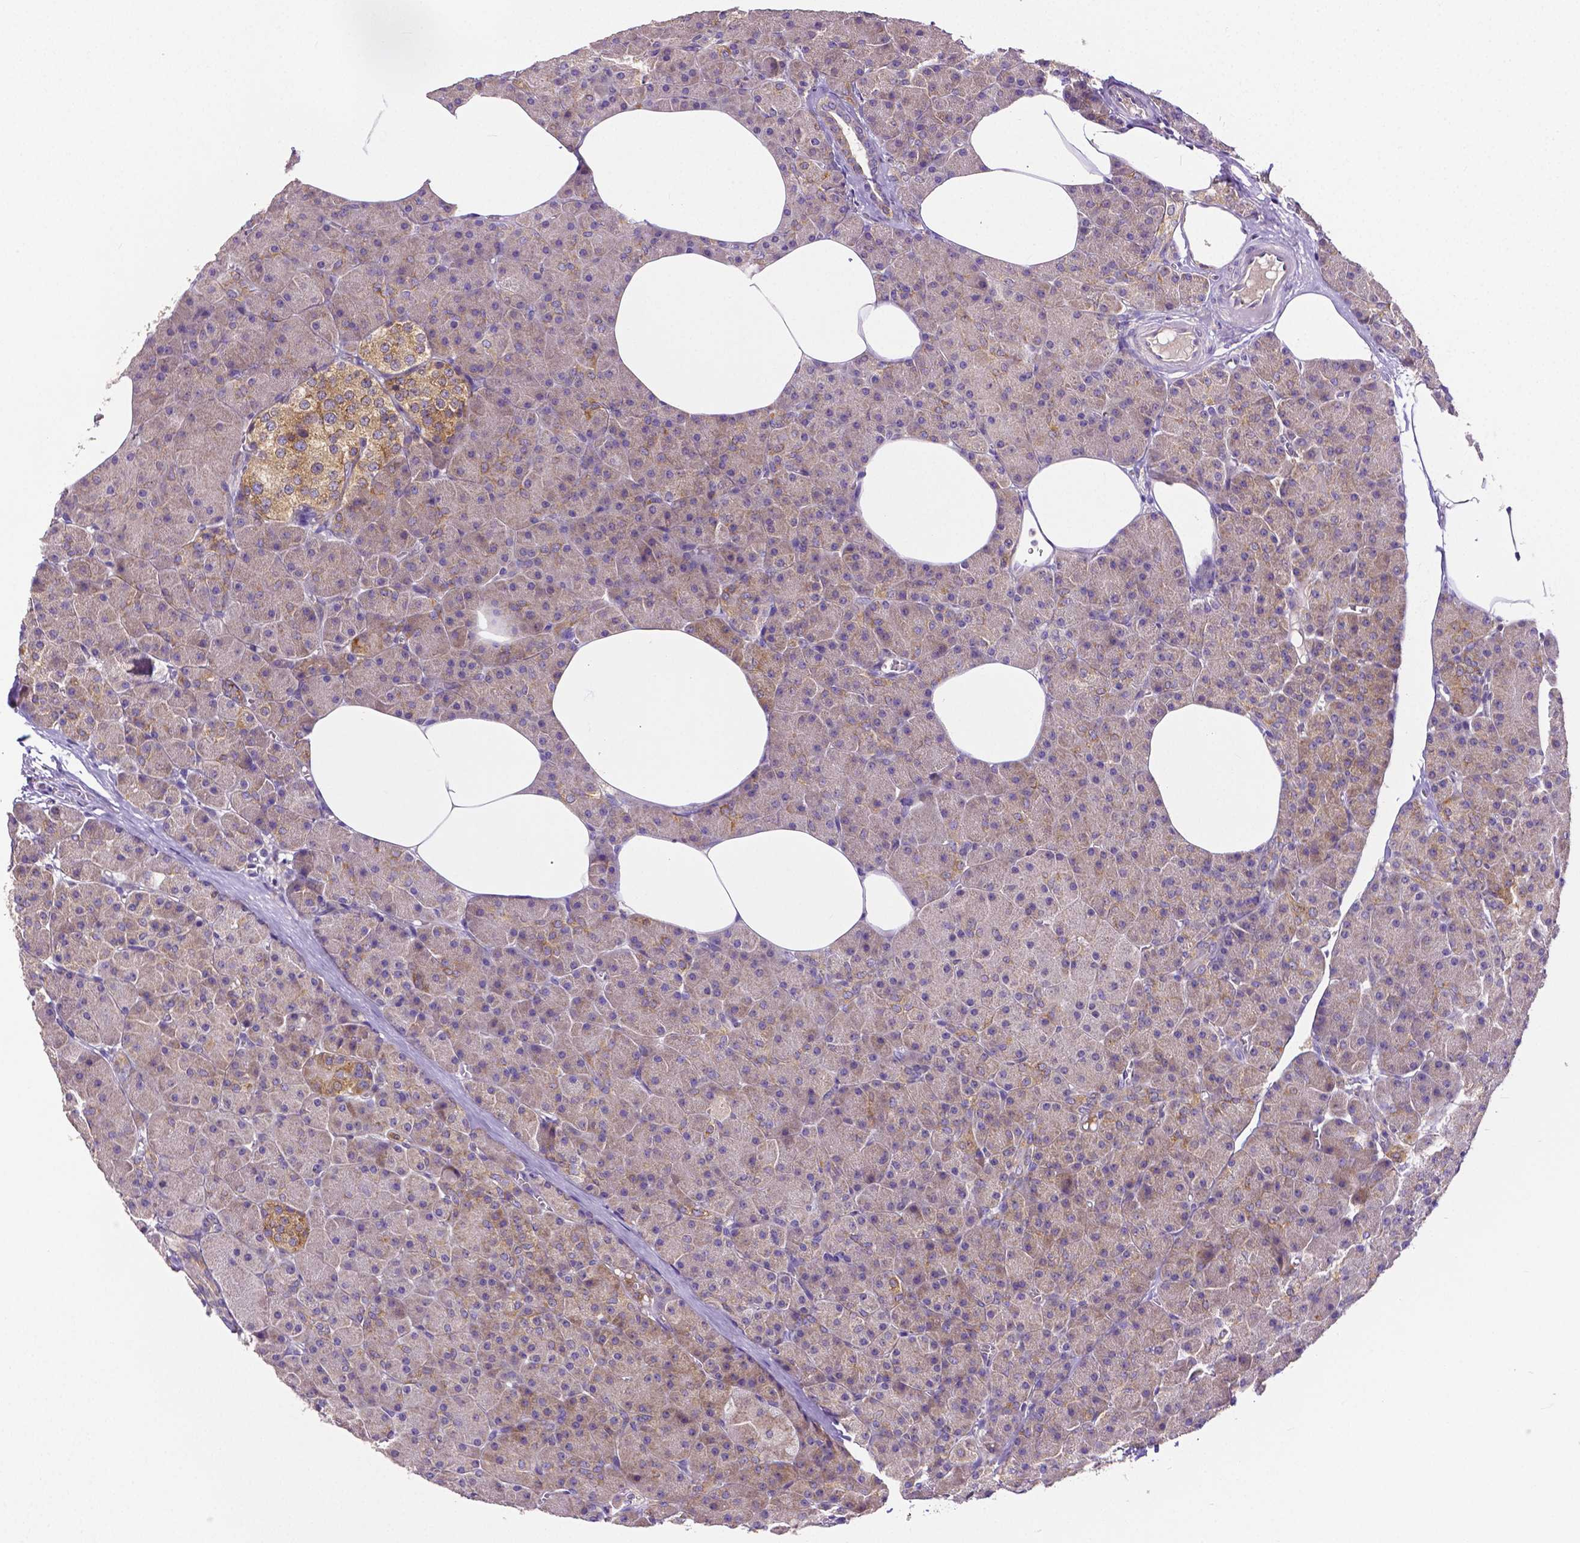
{"staining": {"intensity": "weak", "quantity": "25%-75%", "location": "cytoplasmic/membranous"}, "tissue": "pancreas", "cell_type": "Exocrine glandular cells", "image_type": "normal", "snomed": [{"axis": "morphology", "description": "Normal tissue, NOS"}, {"axis": "topography", "description": "Pancreas"}], "caption": "High-power microscopy captured an IHC photomicrograph of unremarkable pancreas, revealing weak cytoplasmic/membranous staining in approximately 25%-75% of exocrine glandular cells. The staining is performed using DAB (3,3'-diaminobenzidine) brown chromogen to label protein expression. The nuclei are counter-stained blue using hematoxylin.", "gene": "DICER1", "patient": {"sex": "female", "age": 45}}